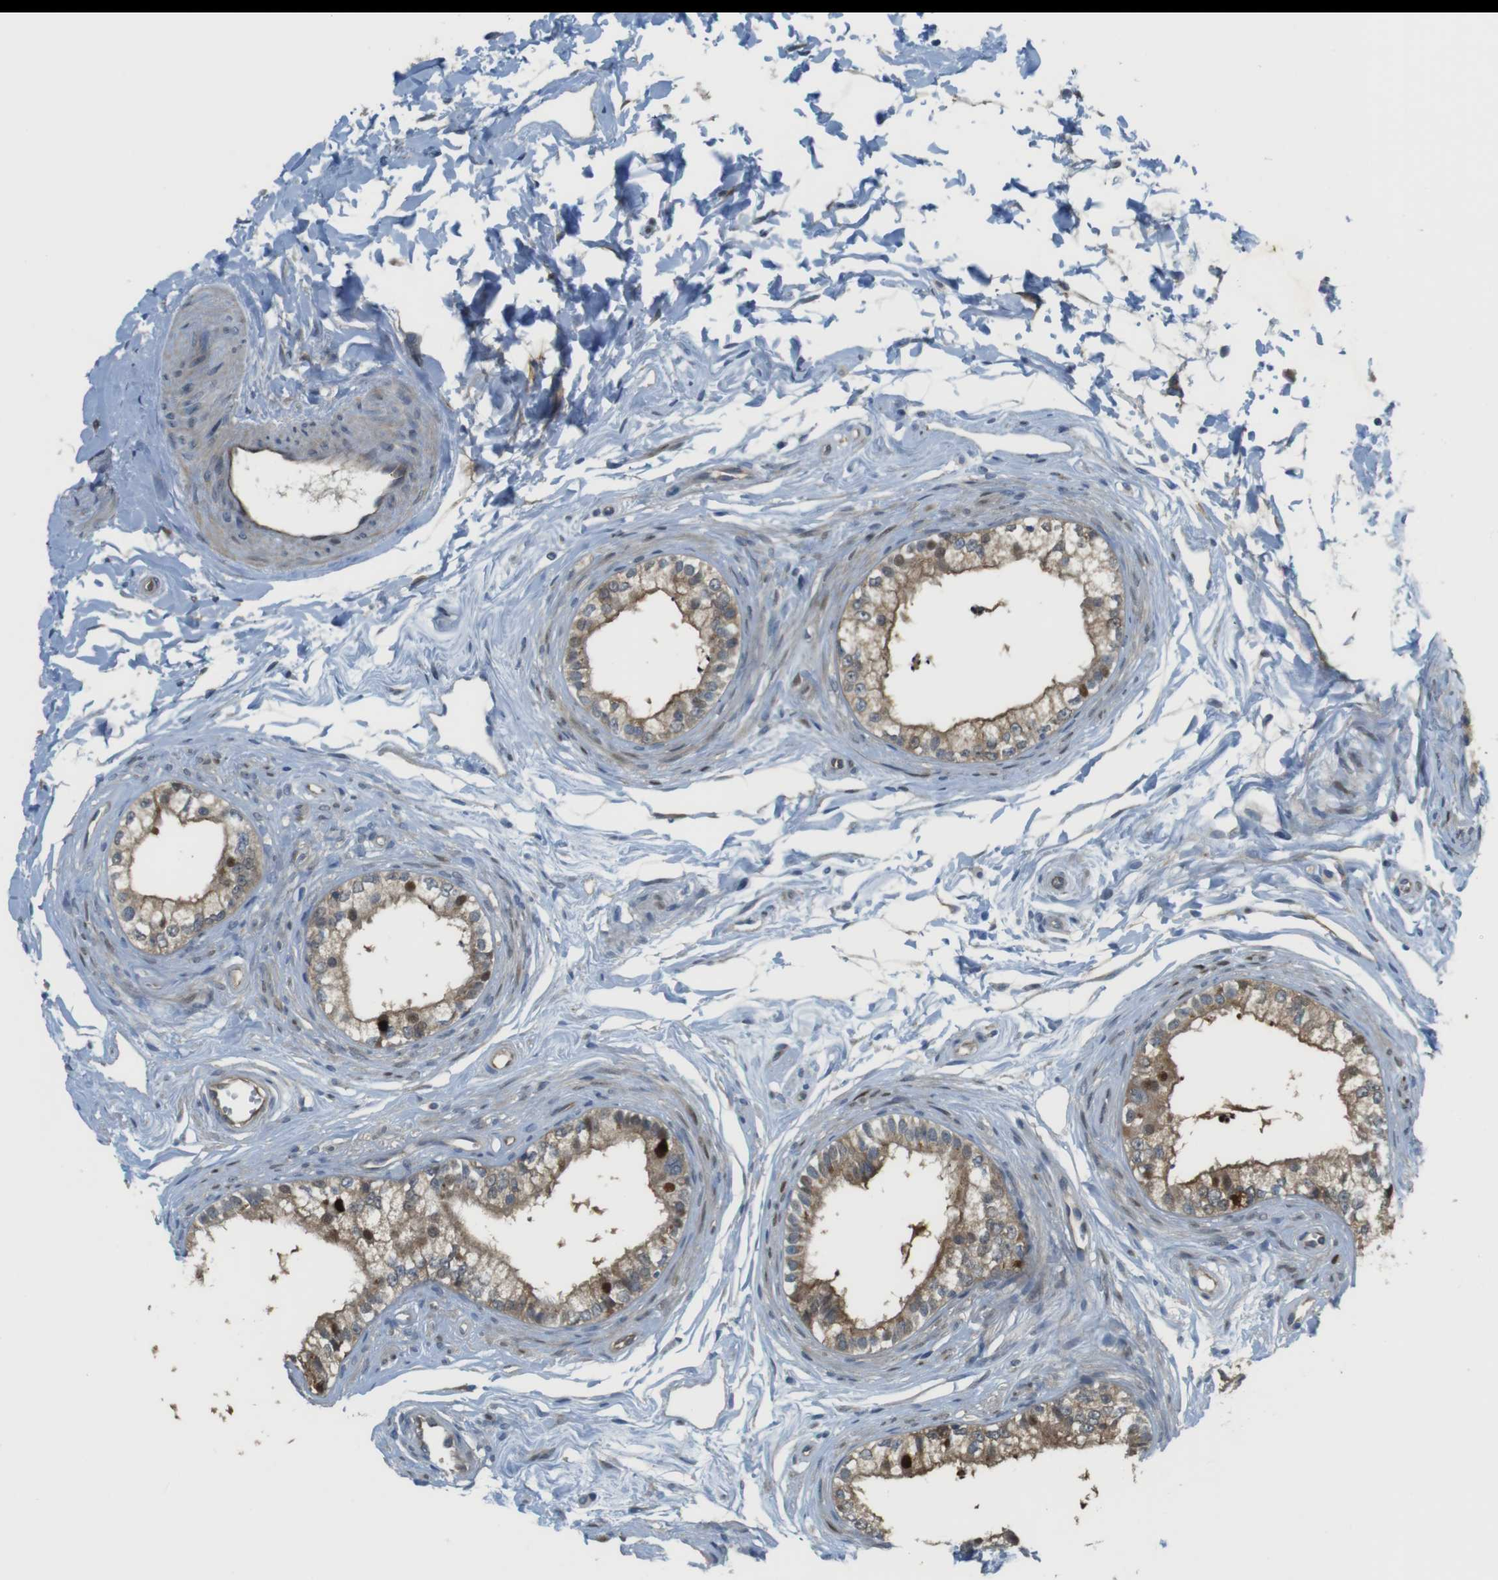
{"staining": {"intensity": "moderate", "quantity": ">75%", "location": "cytoplasmic/membranous,nuclear"}, "tissue": "epididymis", "cell_type": "Glandular cells", "image_type": "normal", "snomed": [{"axis": "morphology", "description": "Normal tissue, NOS"}, {"axis": "topography", "description": "Epididymis"}], "caption": "Normal epididymis demonstrates moderate cytoplasmic/membranous,nuclear expression in approximately >75% of glandular cells, visualized by immunohistochemistry. The protein of interest is stained brown, and the nuclei are stained in blue (DAB IHC with brightfield microscopy, high magnification).", "gene": "ABHD15", "patient": {"sex": "male", "age": 56}}